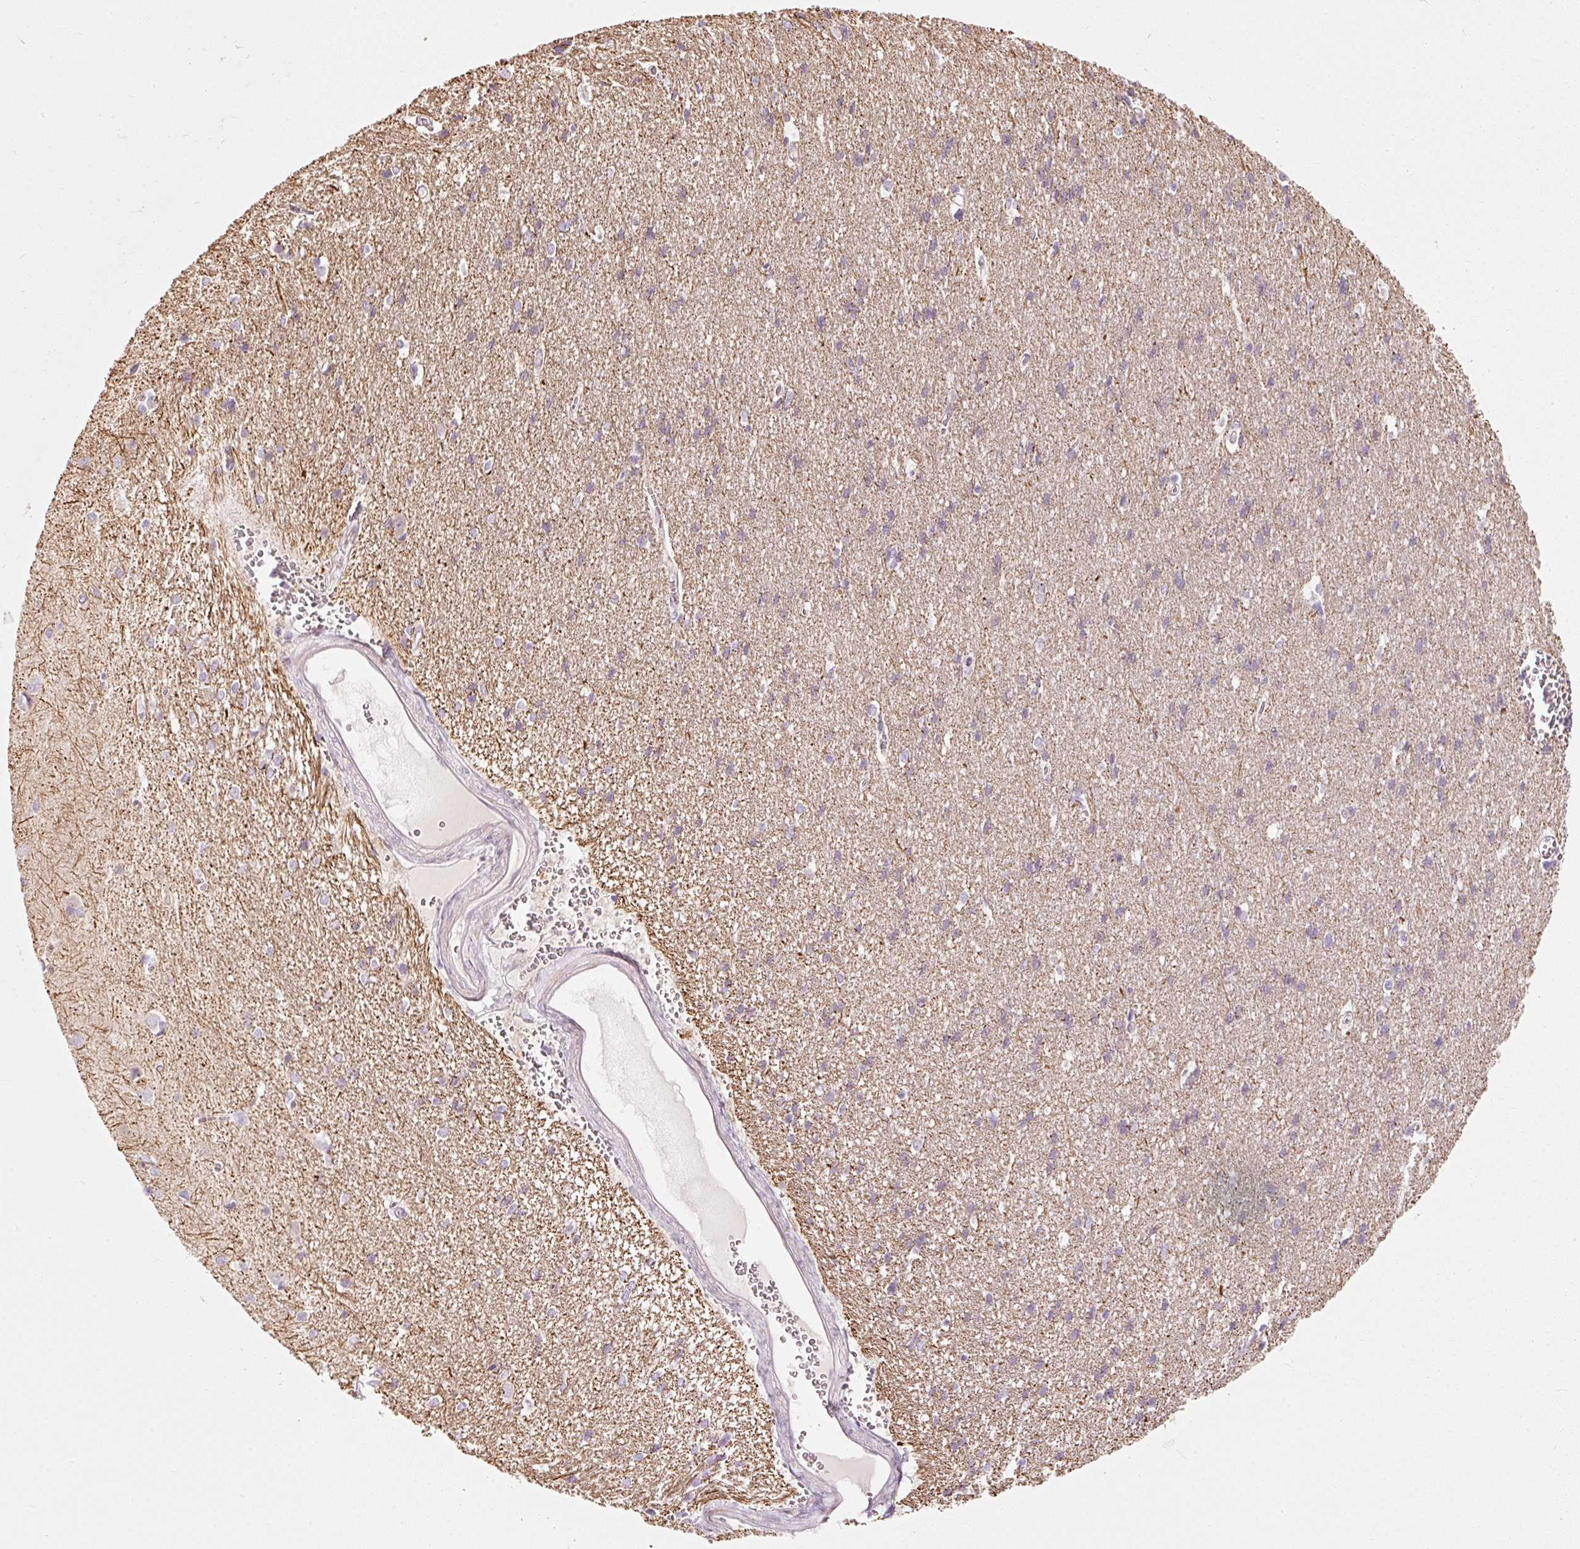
{"staining": {"intensity": "moderate", "quantity": "25%-75%", "location": "cytoplasmic/membranous"}, "tissue": "cerebral cortex", "cell_type": "Endothelial cells", "image_type": "normal", "snomed": [{"axis": "morphology", "description": "Normal tissue, NOS"}, {"axis": "topography", "description": "Cerebral cortex"}], "caption": "Normal cerebral cortex shows moderate cytoplasmic/membranous positivity in approximately 25%-75% of endothelial cells.", "gene": "SLC20A1", "patient": {"sex": "male", "age": 37}}